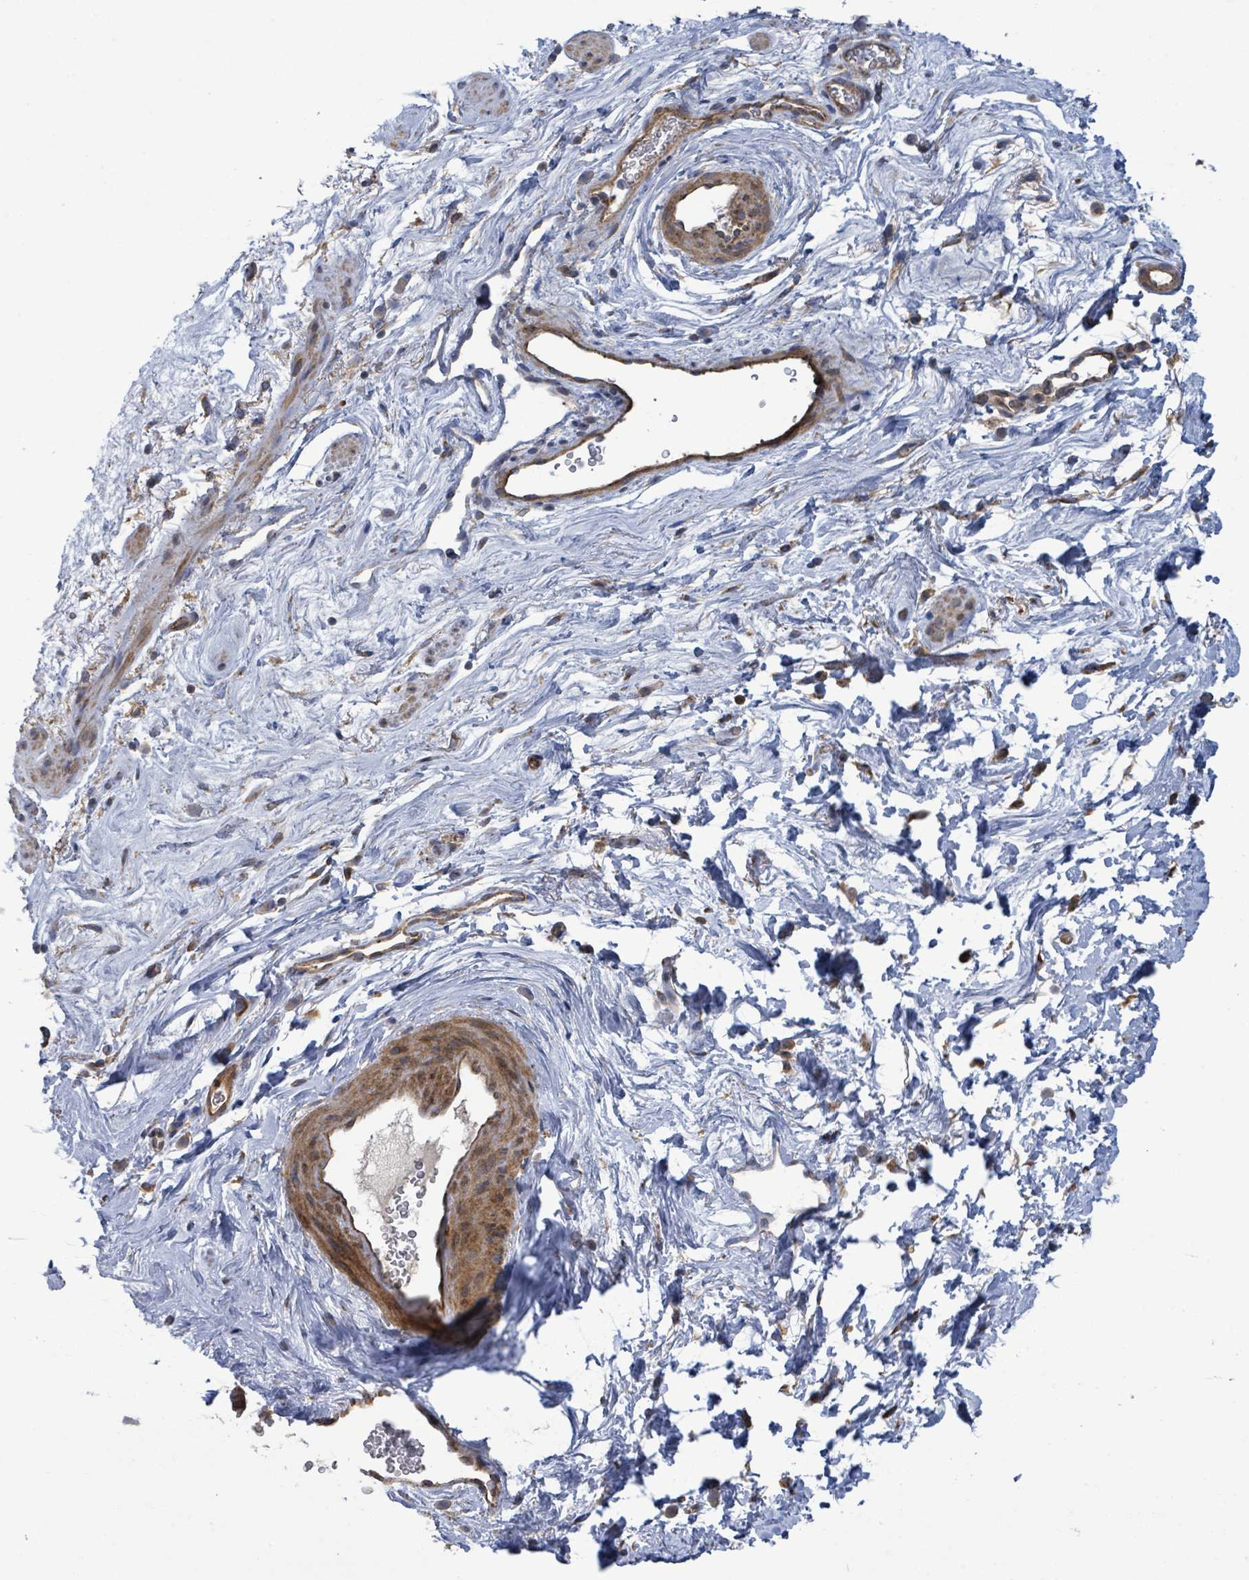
{"staining": {"intensity": "moderate", "quantity": "25%-75%", "location": "cytoplasmic/membranous"}, "tissue": "smooth muscle", "cell_type": "Smooth muscle cells", "image_type": "normal", "snomed": [{"axis": "morphology", "description": "Normal tissue, NOS"}, {"axis": "topography", "description": "Smooth muscle"}, {"axis": "topography", "description": "Peripheral nerve tissue"}], "caption": "Immunohistochemistry (IHC) photomicrograph of normal smooth muscle stained for a protein (brown), which reveals medium levels of moderate cytoplasmic/membranous expression in approximately 25%-75% of smooth muscle cells.", "gene": "NOMO1", "patient": {"sex": "male", "age": 69}}